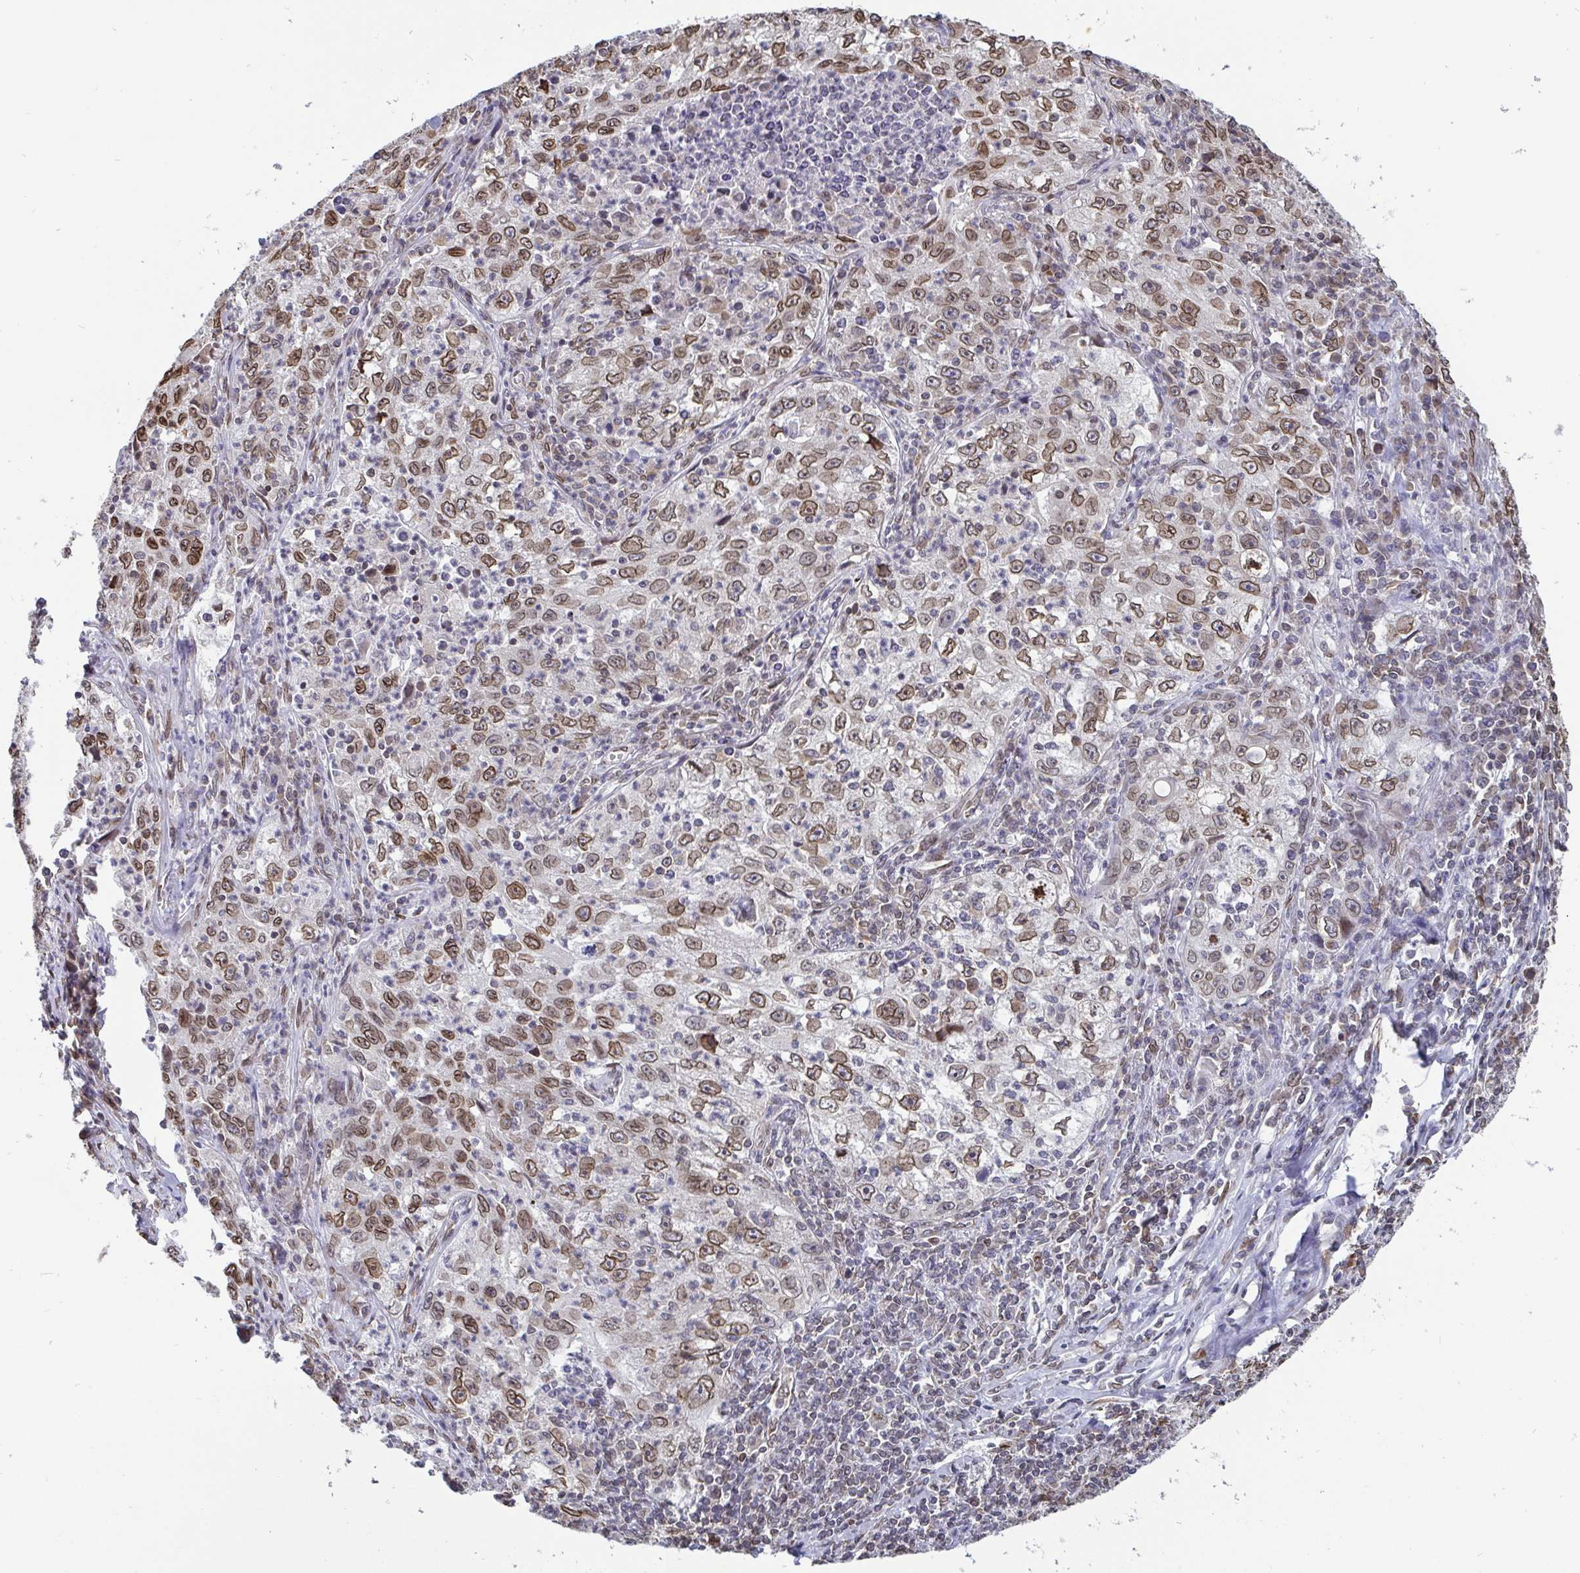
{"staining": {"intensity": "moderate", "quantity": ">75%", "location": "cytoplasmic/membranous,nuclear"}, "tissue": "lung cancer", "cell_type": "Tumor cells", "image_type": "cancer", "snomed": [{"axis": "morphology", "description": "Squamous cell carcinoma, NOS"}, {"axis": "topography", "description": "Lung"}], "caption": "This is a micrograph of immunohistochemistry staining of lung squamous cell carcinoma, which shows moderate staining in the cytoplasmic/membranous and nuclear of tumor cells.", "gene": "EMD", "patient": {"sex": "male", "age": 71}}